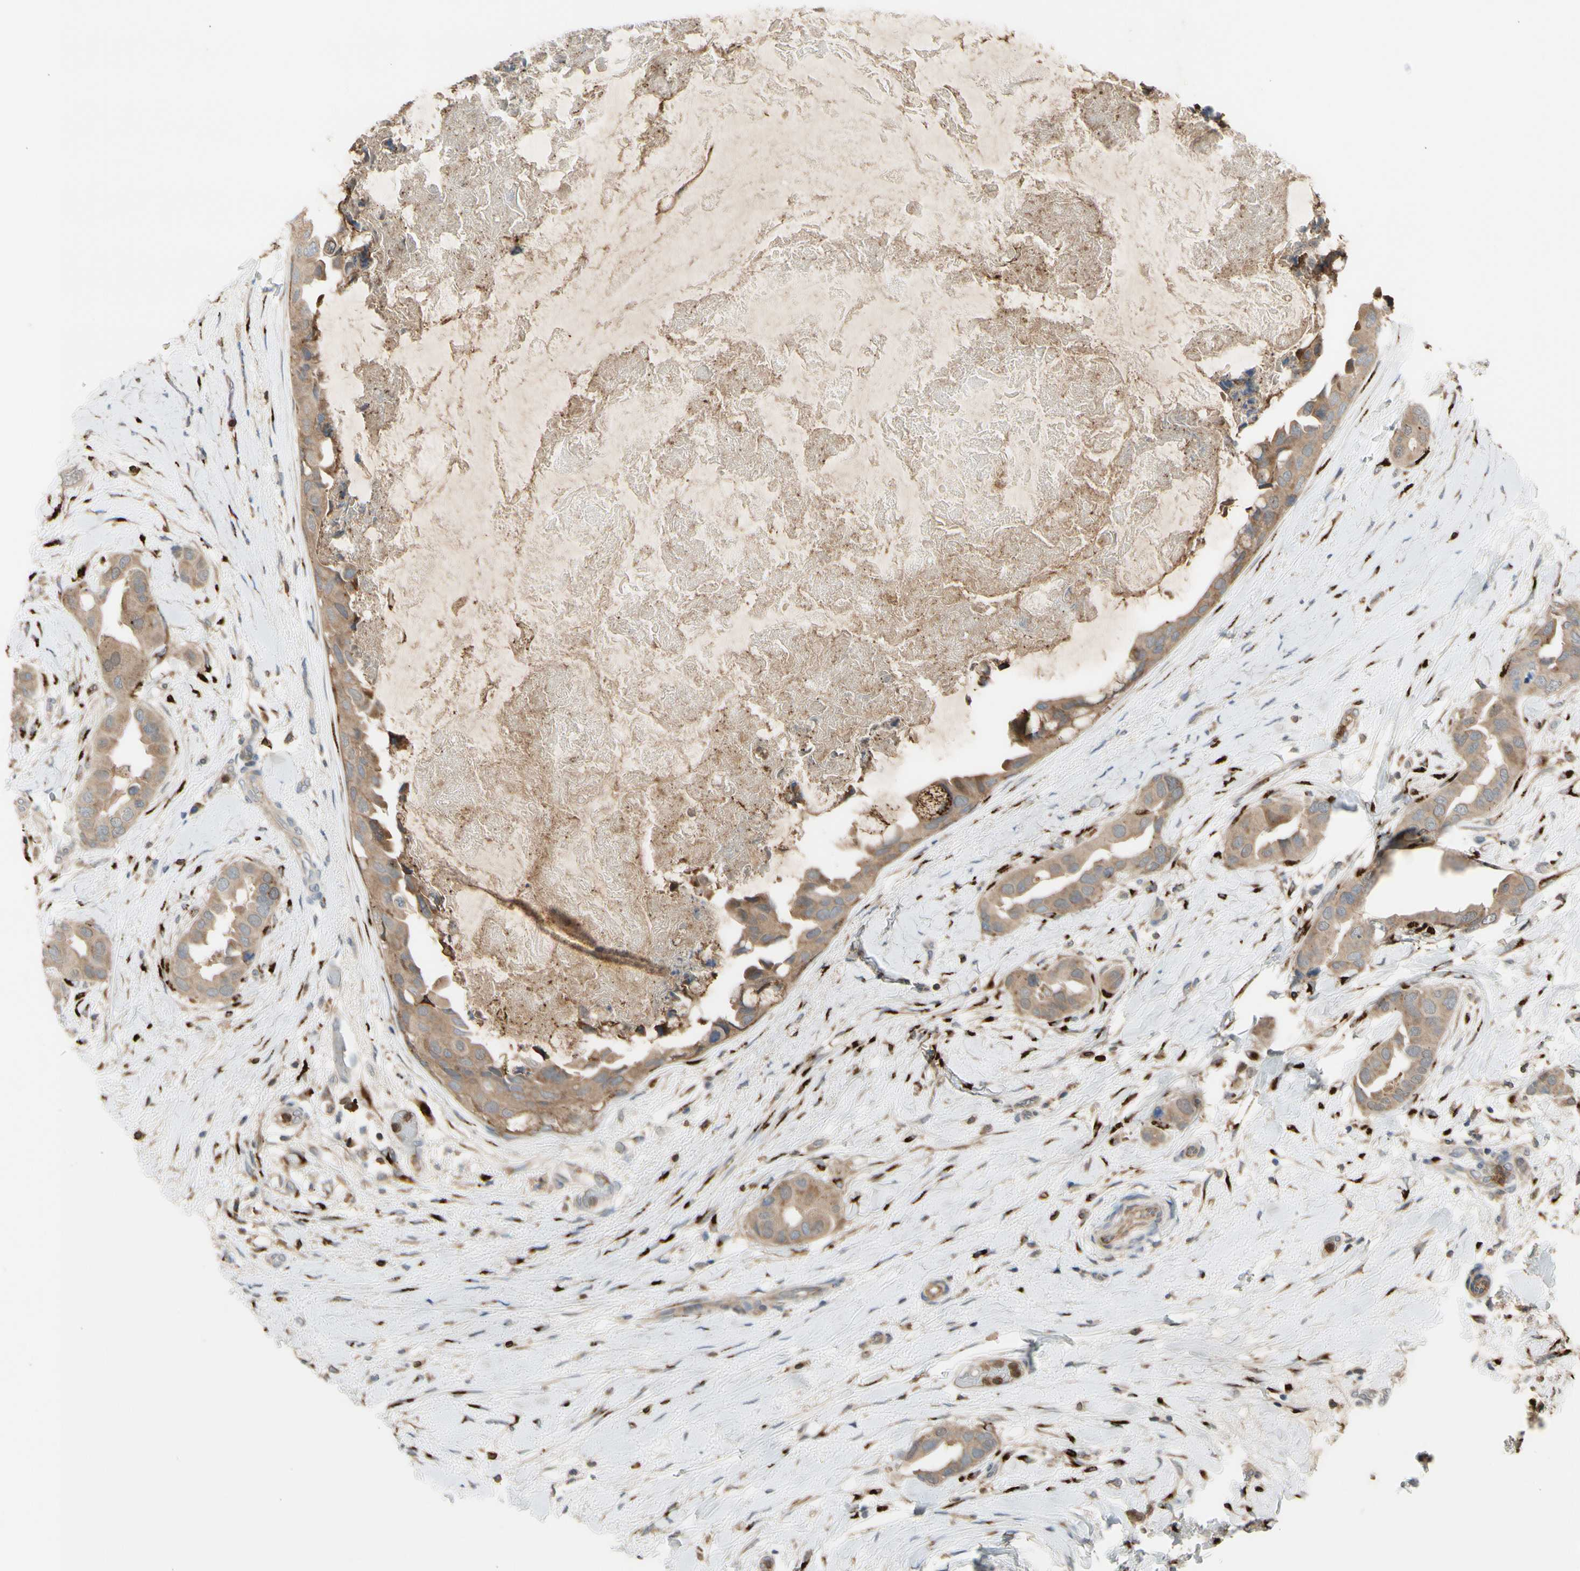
{"staining": {"intensity": "weak", "quantity": ">75%", "location": "cytoplasmic/membranous"}, "tissue": "breast cancer", "cell_type": "Tumor cells", "image_type": "cancer", "snomed": [{"axis": "morphology", "description": "Duct carcinoma"}, {"axis": "topography", "description": "Breast"}], "caption": "Human intraductal carcinoma (breast) stained for a protein (brown) exhibits weak cytoplasmic/membranous positive staining in about >75% of tumor cells.", "gene": "GALNT5", "patient": {"sex": "female", "age": 40}}